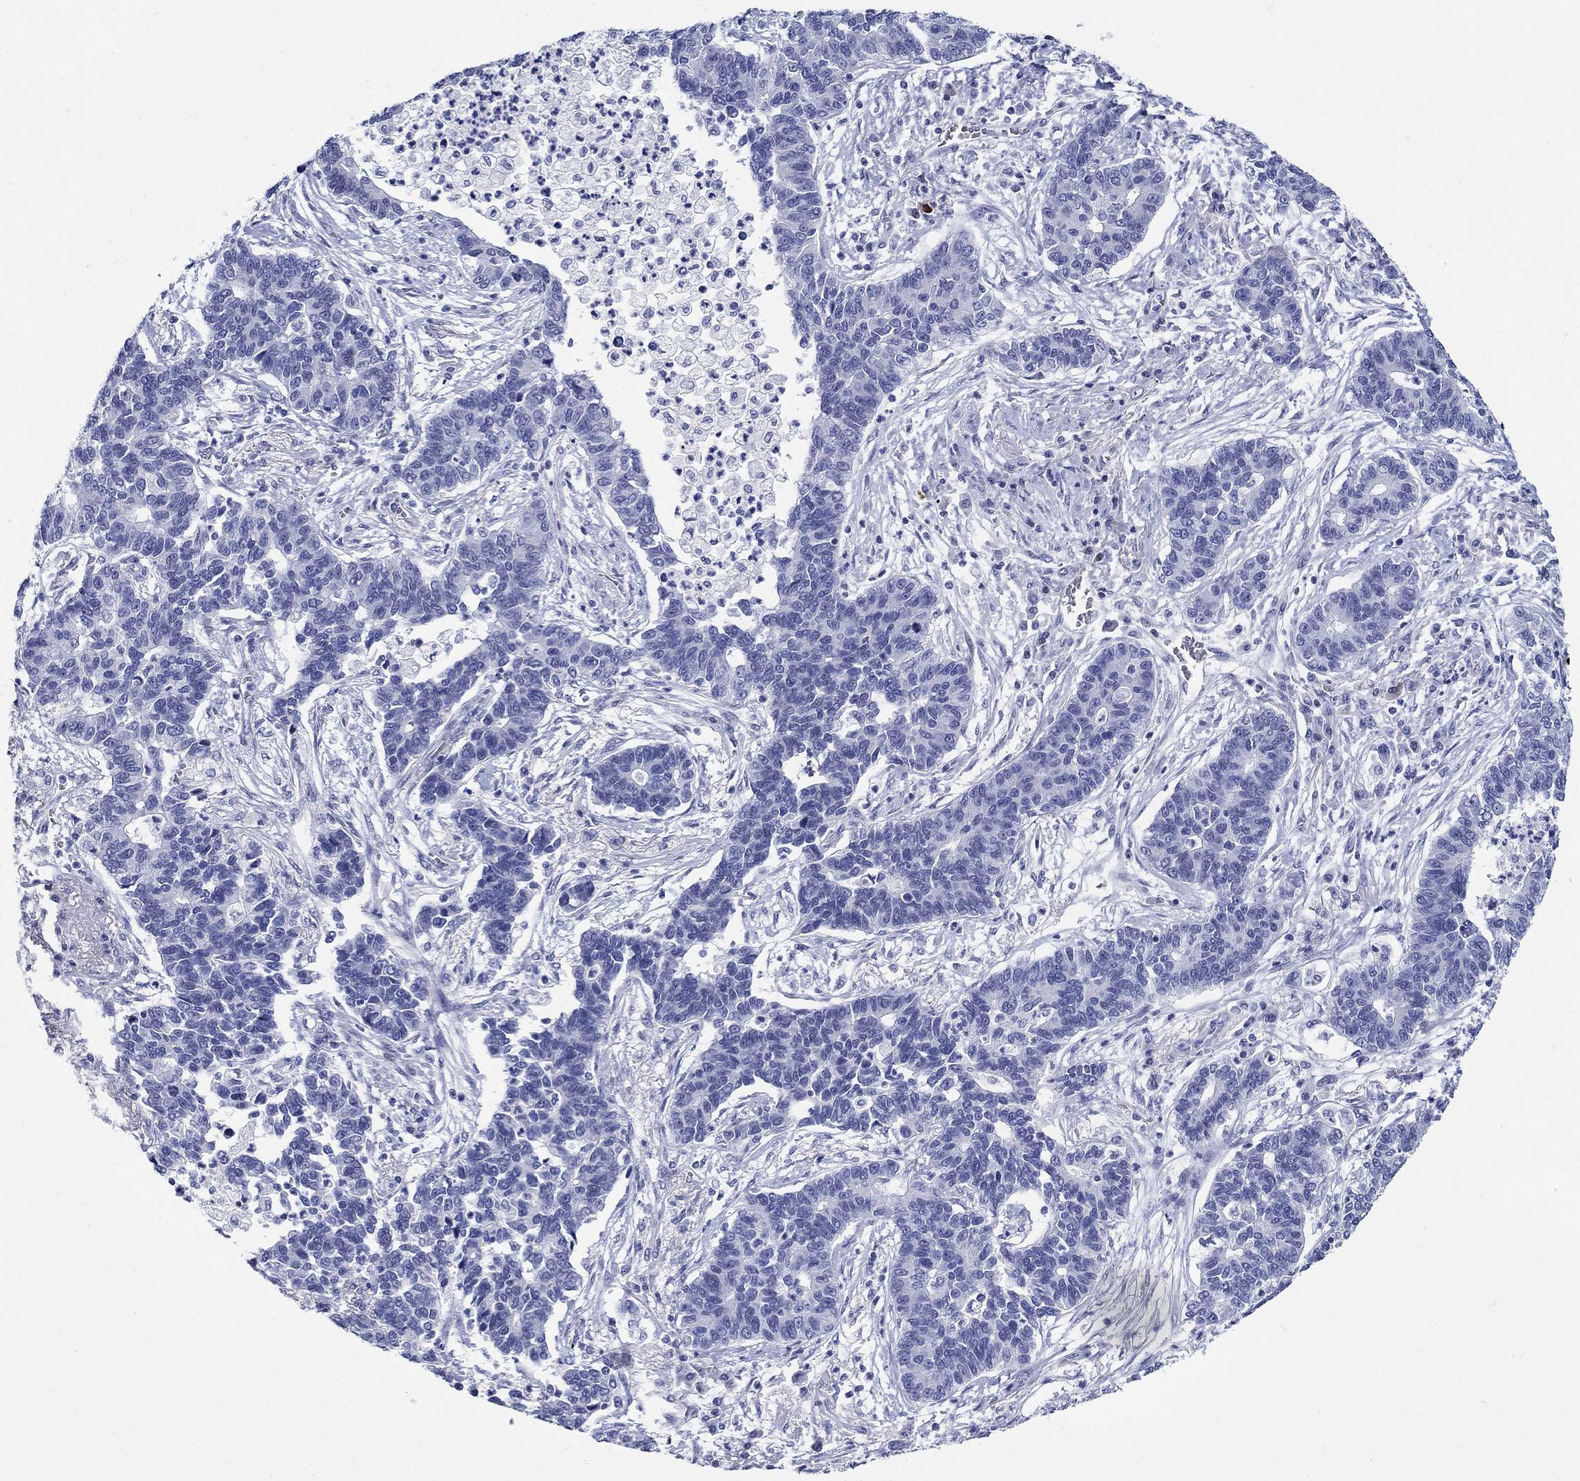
{"staining": {"intensity": "negative", "quantity": "none", "location": "none"}, "tissue": "lung cancer", "cell_type": "Tumor cells", "image_type": "cancer", "snomed": [{"axis": "morphology", "description": "Adenocarcinoma, NOS"}, {"axis": "topography", "description": "Lung"}], "caption": "High power microscopy photomicrograph of an immunohistochemistry histopathology image of lung cancer, revealing no significant expression in tumor cells.", "gene": "CRYGS", "patient": {"sex": "female", "age": 57}}